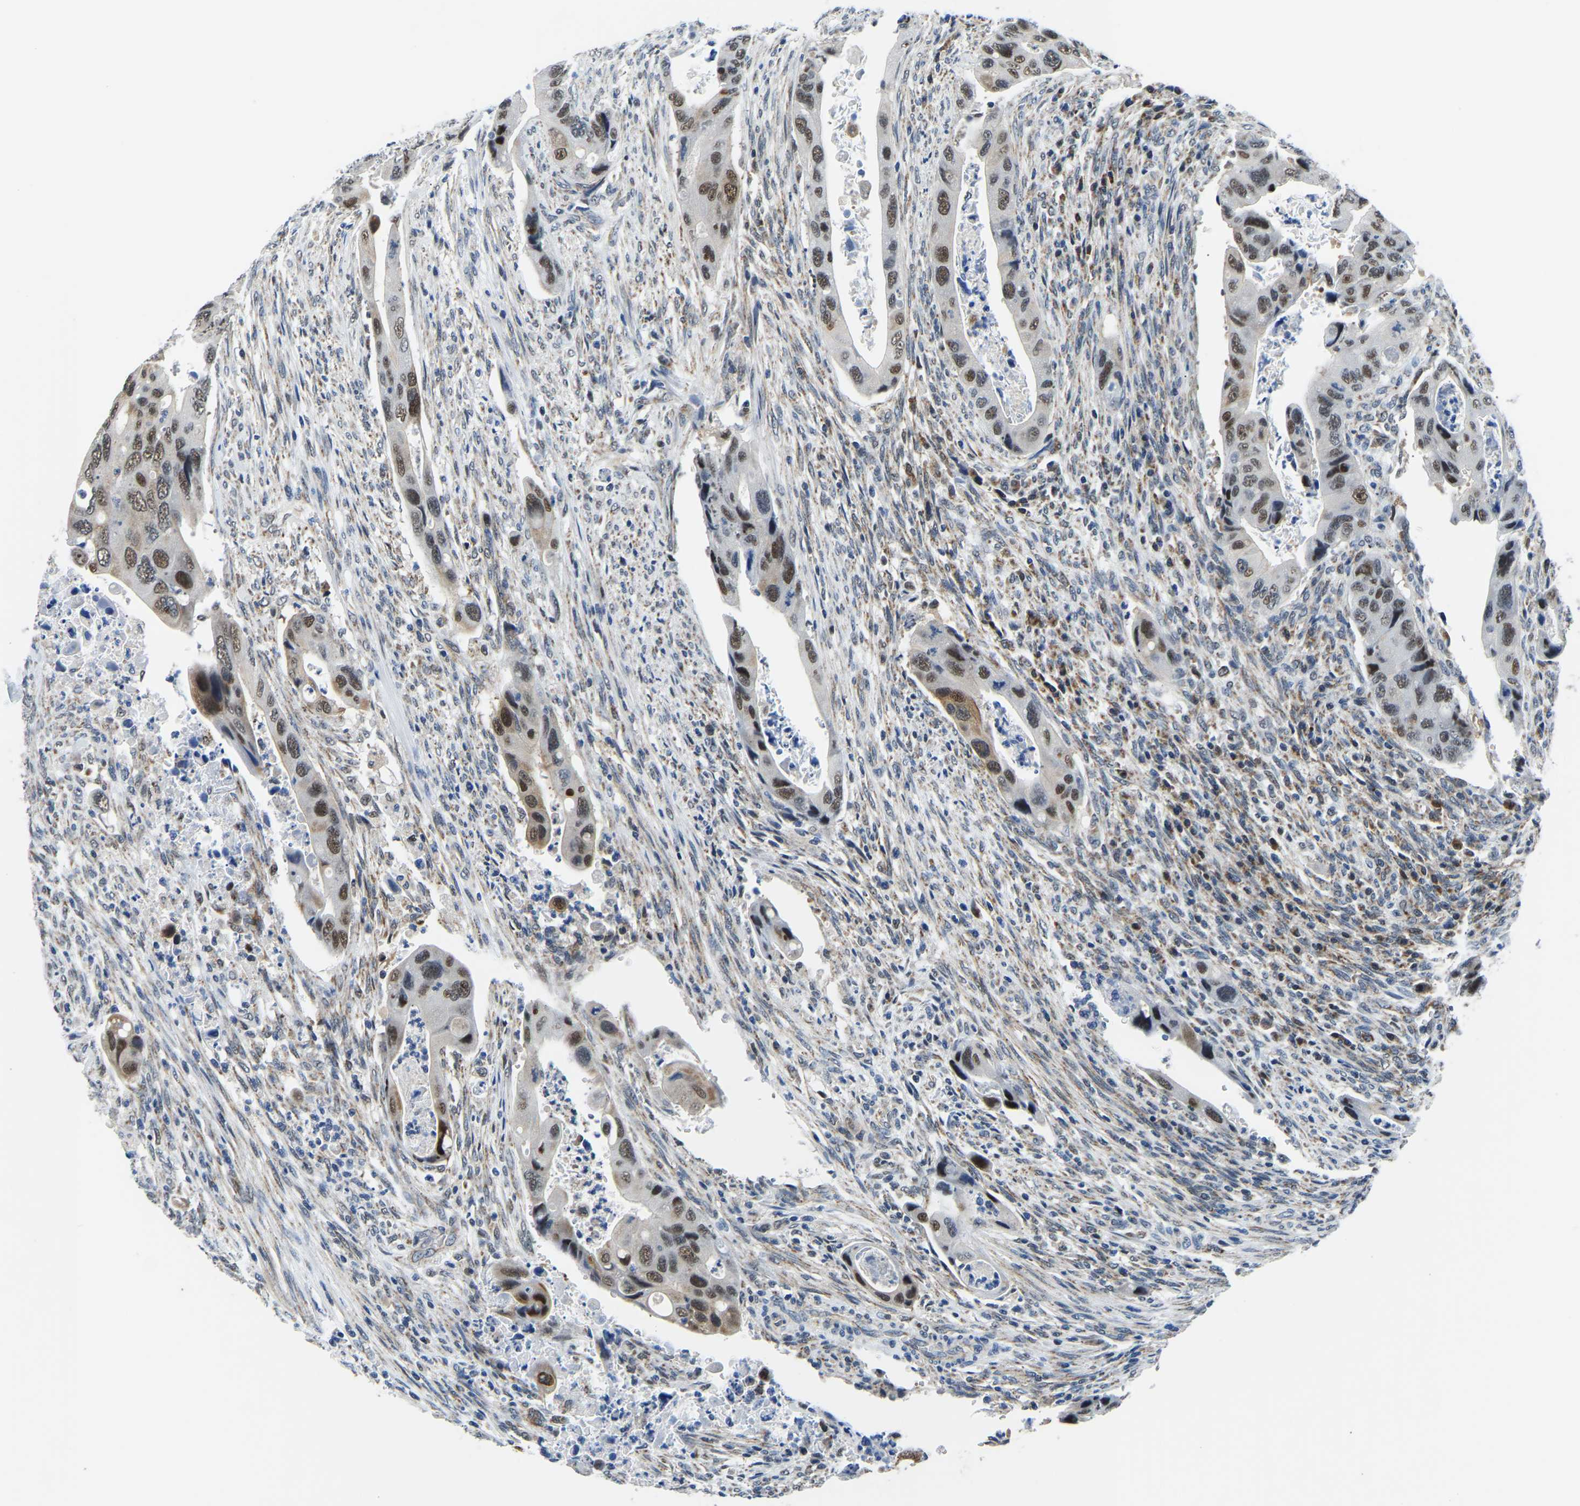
{"staining": {"intensity": "strong", "quantity": ">75%", "location": "nuclear"}, "tissue": "colorectal cancer", "cell_type": "Tumor cells", "image_type": "cancer", "snomed": [{"axis": "morphology", "description": "Adenocarcinoma, NOS"}, {"axis": "topography", "description": "Rectum"}], "caption": "Colorectal cancer stained for a protein (brown) demonstrates strong nuclear positive staining in approximately >75% of tumor cells.", "gene": "BNIP3L", "patient": {"sex": "female", "age": 57}}